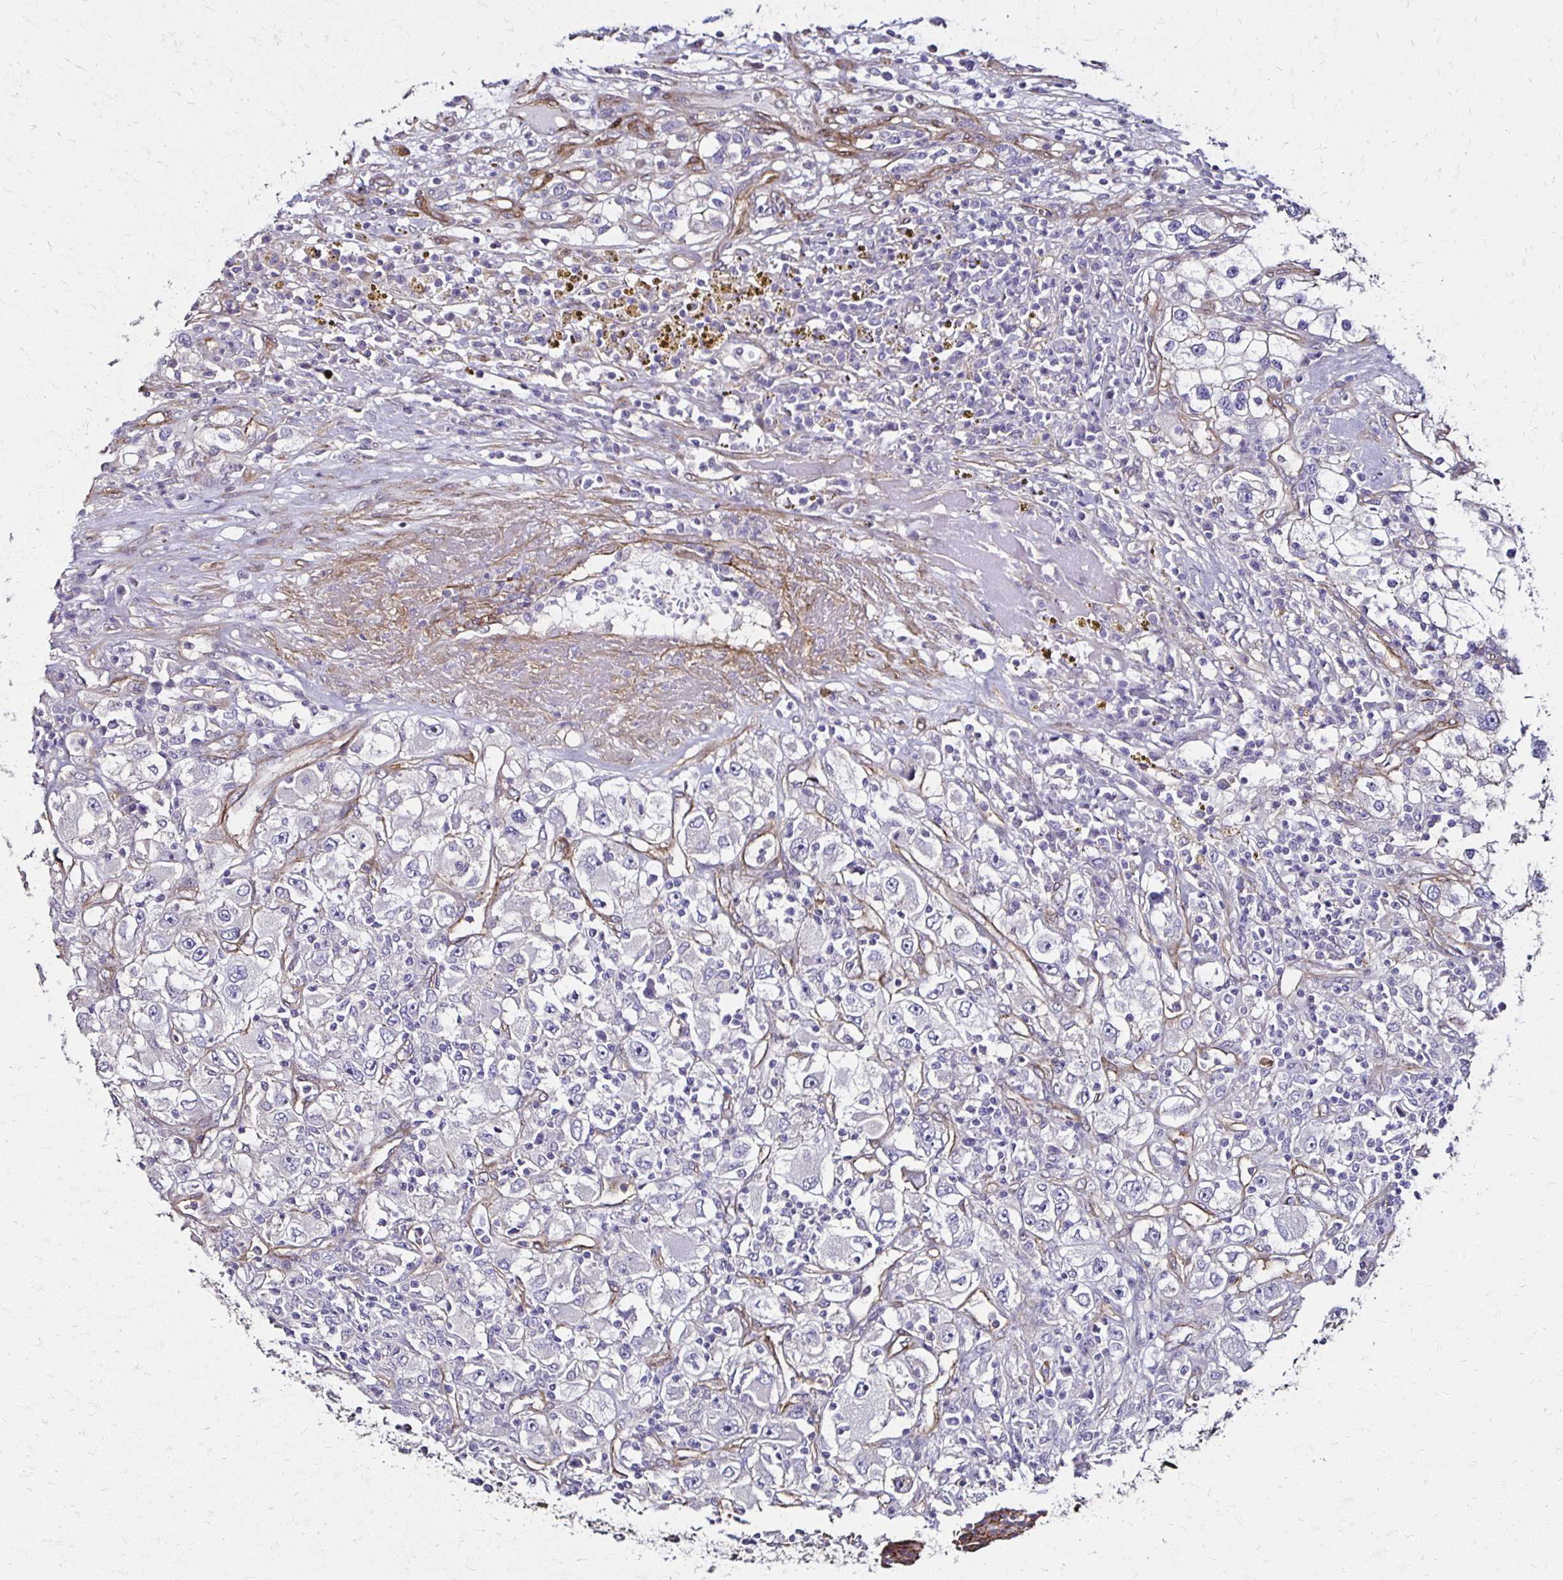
{"staining": {"intensity": "negative", "quantity": "none", "location": "none"}, "tissue": "renal cancer", "cell_type": "Tumor cells", "image_type": "cancer", "snomed": [{"axis": "morphology", "description": "Adenocarcinoma, NOS"}, {"axis": "topography", "description": "Kidney"}], "caption": "The IHC photomicrograph has no significant positivity in tumor cells of renal cancer tissue.", "gene": "ITGB1", "patient": {"sex": "female", "age": 52}}